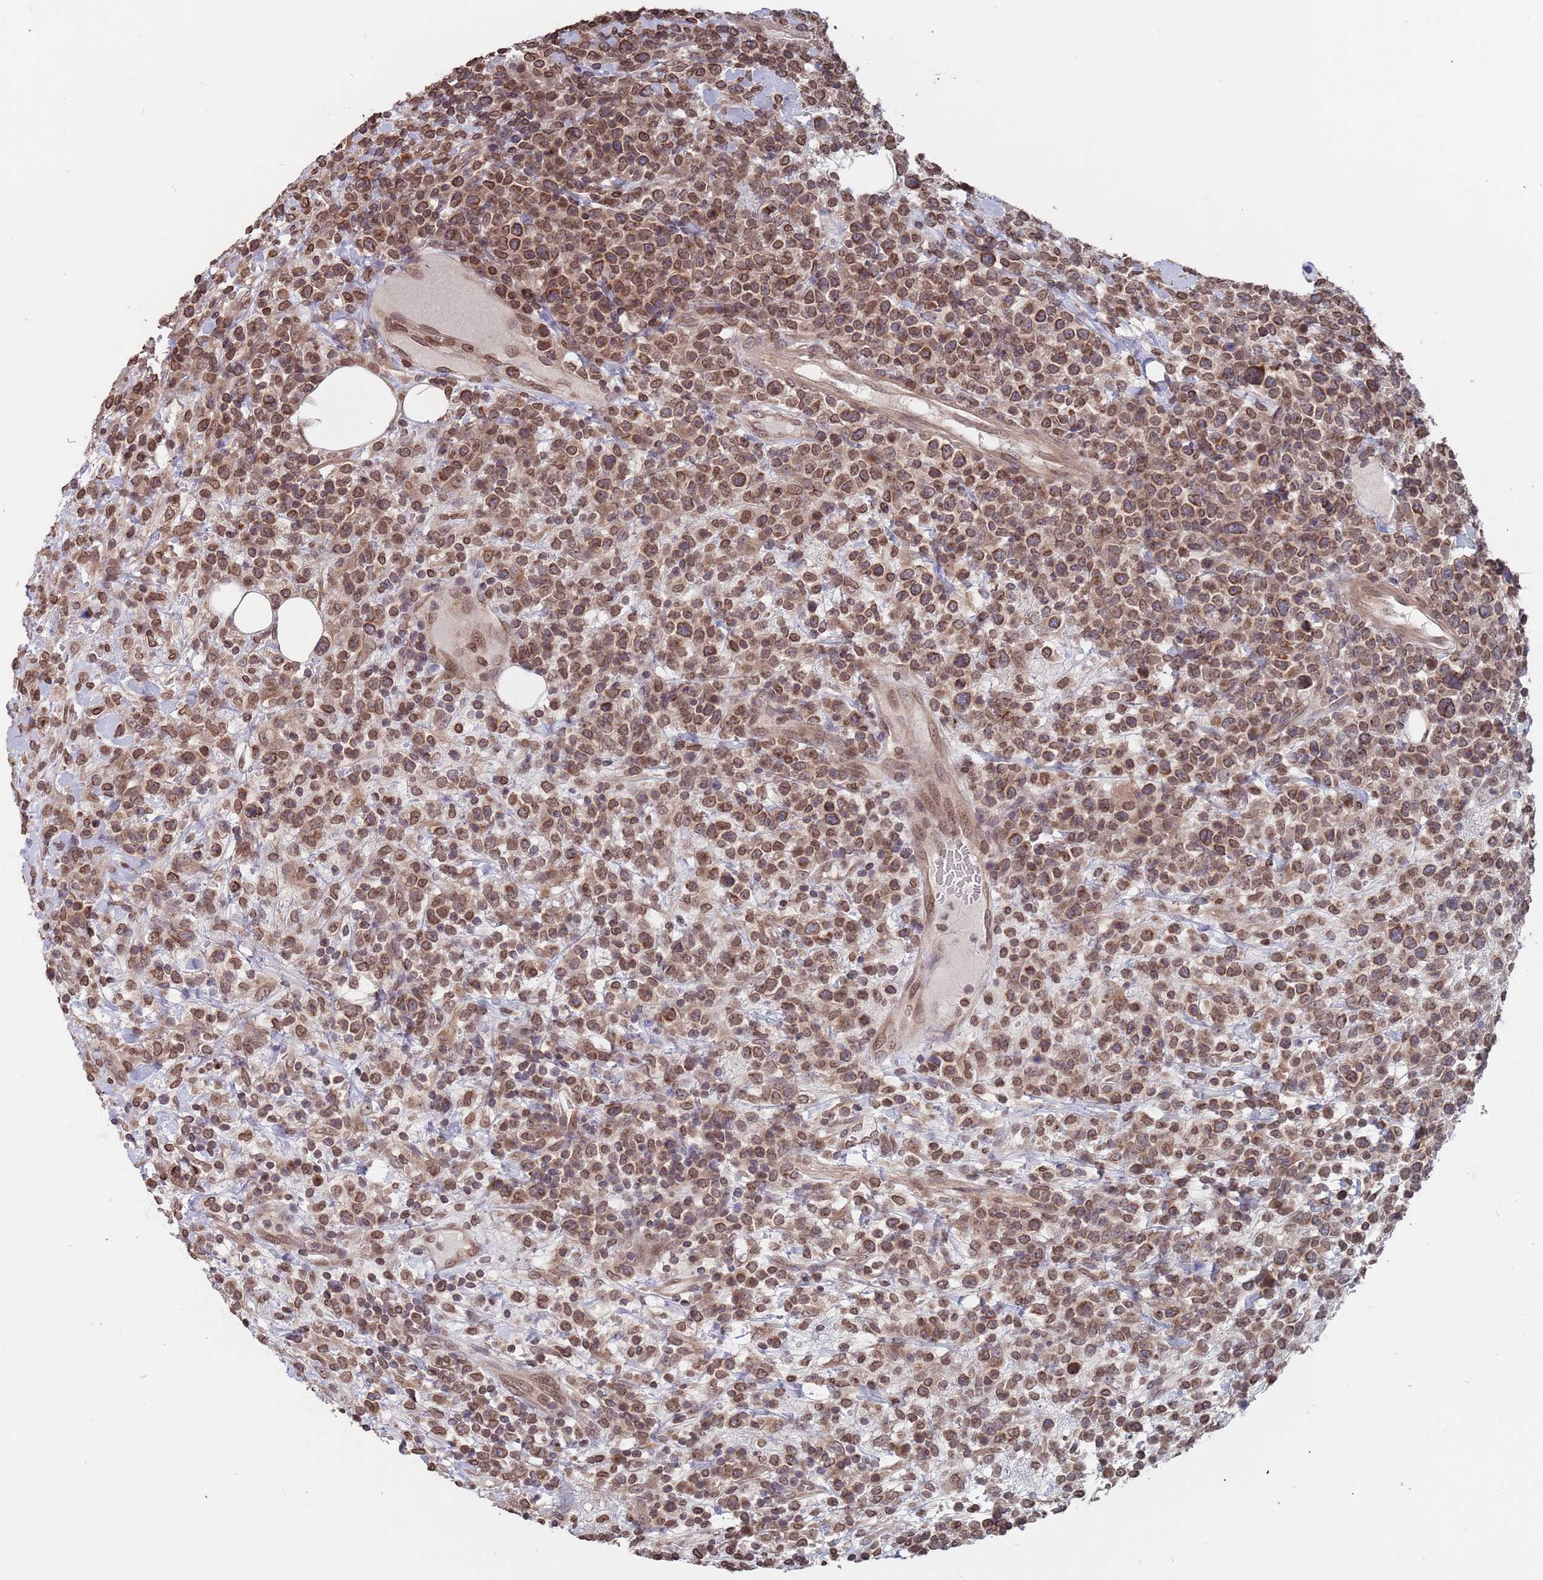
{"staining": {"intensity": "moderate", "quantity": ">75%", "location": "cytoplasmic/membranous"}, "tissue": "lymphoma", "cell_type": "Tumor cells", "image_type": "cancer", "snomed": [{"axis": "morphology", "description": "Malignant lymphoma, non-Hodgkin's type, High grade"}, {"axis": "topography", "description": "Colon"}], "caption": "The micrograph displays staining of malignant lymphoma, non-Hodgkin's type (high-grade), revealing moderate cytoplasmic/membranous protein staining (brown color) within tumor cells.", "gene": "SDHAF3", "patient": {"sex": "female", "age": 53}}